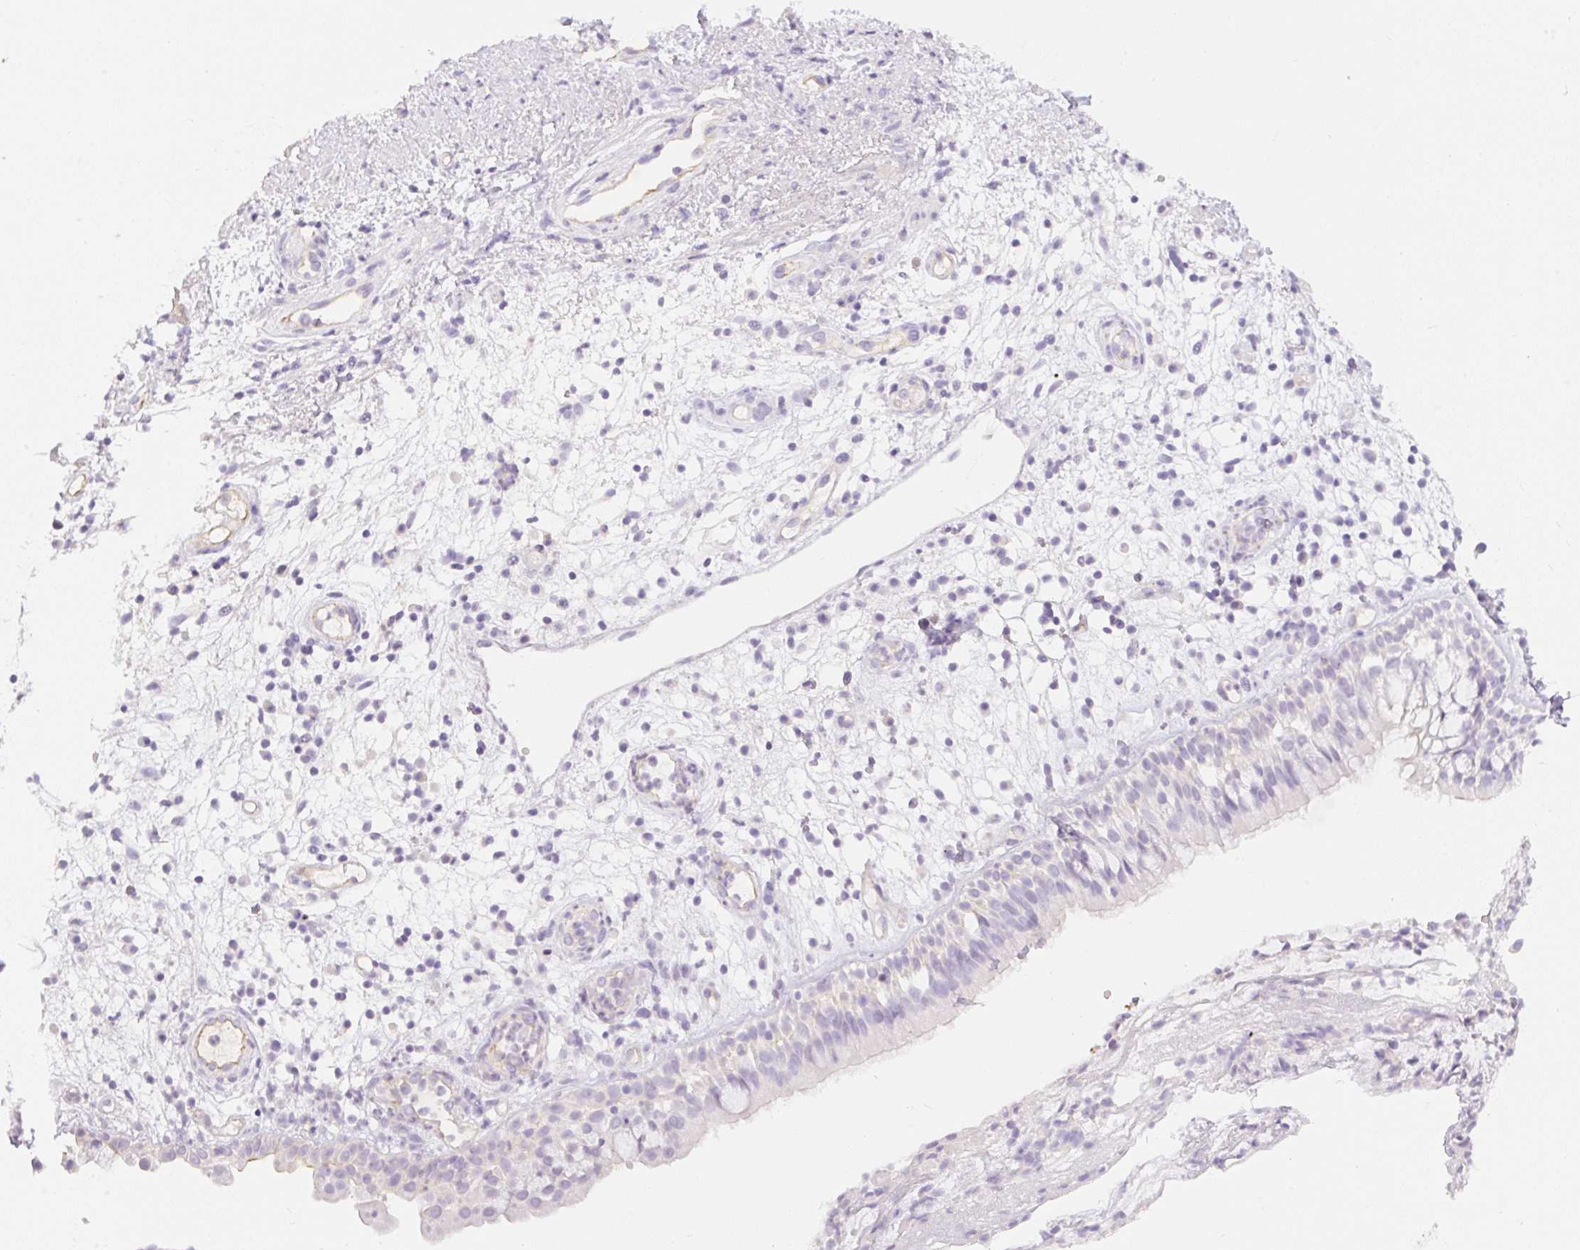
{"staining": {"intensity": "negative", "quantity": "none", "location": "none"}, "tissue": "nasopharynx", "cell_type": "Respiratory epithelial cells", "image_type": "normal", "snomed": [{"axis": "morphology", "description": "Normal tissue, NOS"}, {"axis": "morphology", "description": "Inflammation, NOS"}, {"axis": "topography", "description": "Nasopharynx"}], "caption": "A micrograph of nasopharynx stained for a protein reveals no brown staining in respiratory epithelial cells. Brightfield microscopy of immunohistochemistry stained with DAB (3,3'-diaminobenzidine) (brown) and hematoxylin (blue), captured at high magnification.", "gene": "MIA2", "patient": {"sex": "male", "age": 54}}